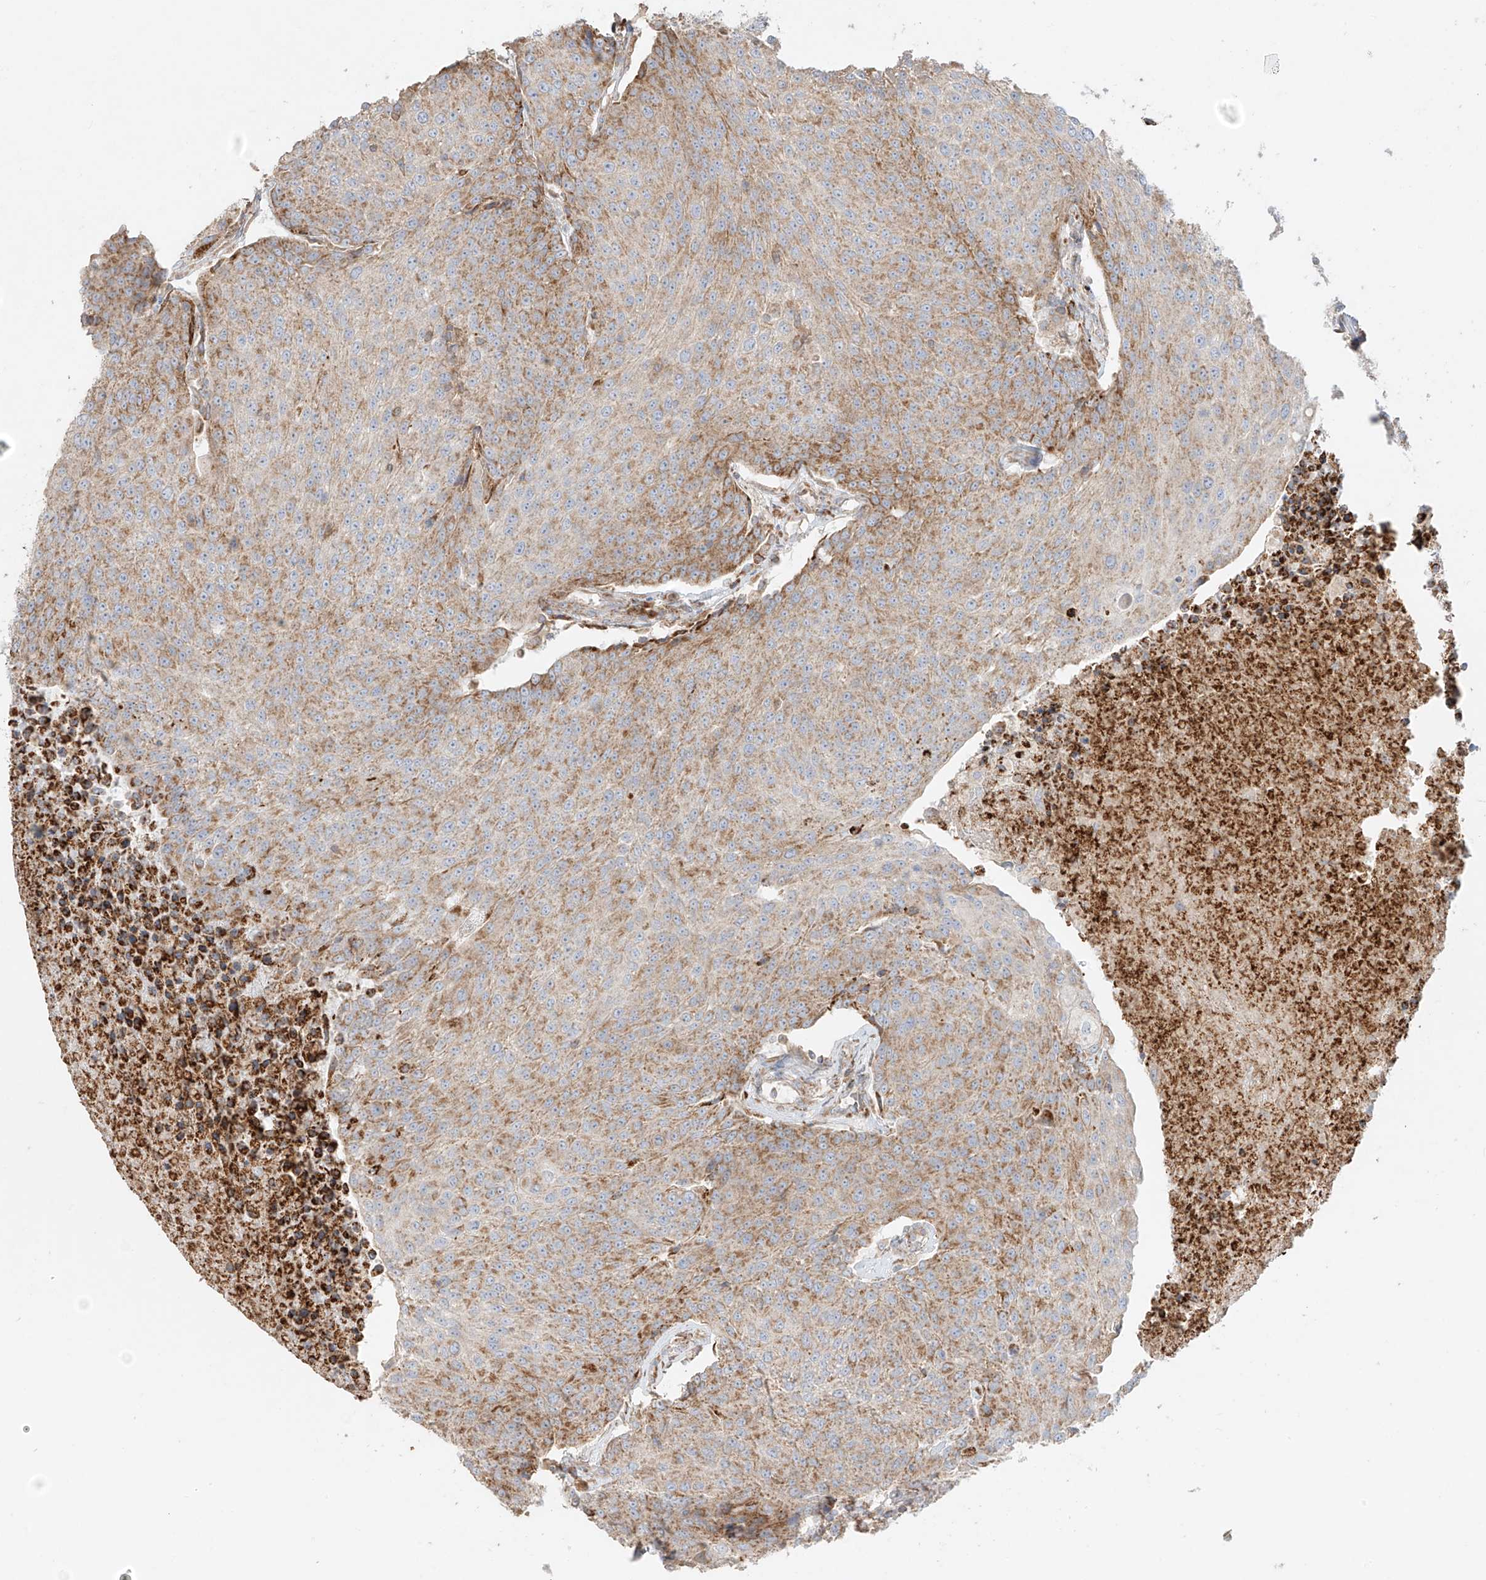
{"staining": {"intensity": "moderate", "quantity": ">75%", "location": "cytoplasmic/membranous"}, "tissue": "urothelial cancer", "cell_type": "Tumor cells", "image_type": "cancer", "snomed": [{"axis": "morphology", "description": "Urothelial carcinoma, High grade"}, {"axis": "topography", "description": "Urinary bladder"}], "caption": "IHC of human urothelial cancer shows medium levels of moderate cytoplasmic/membranous positivity in about >75% of tumor cells. (DAB = brown stain, brightfield microscopy at high magnification).", "gene": "COLGALT2", "patient": {"sex": "female", "age": 85}}